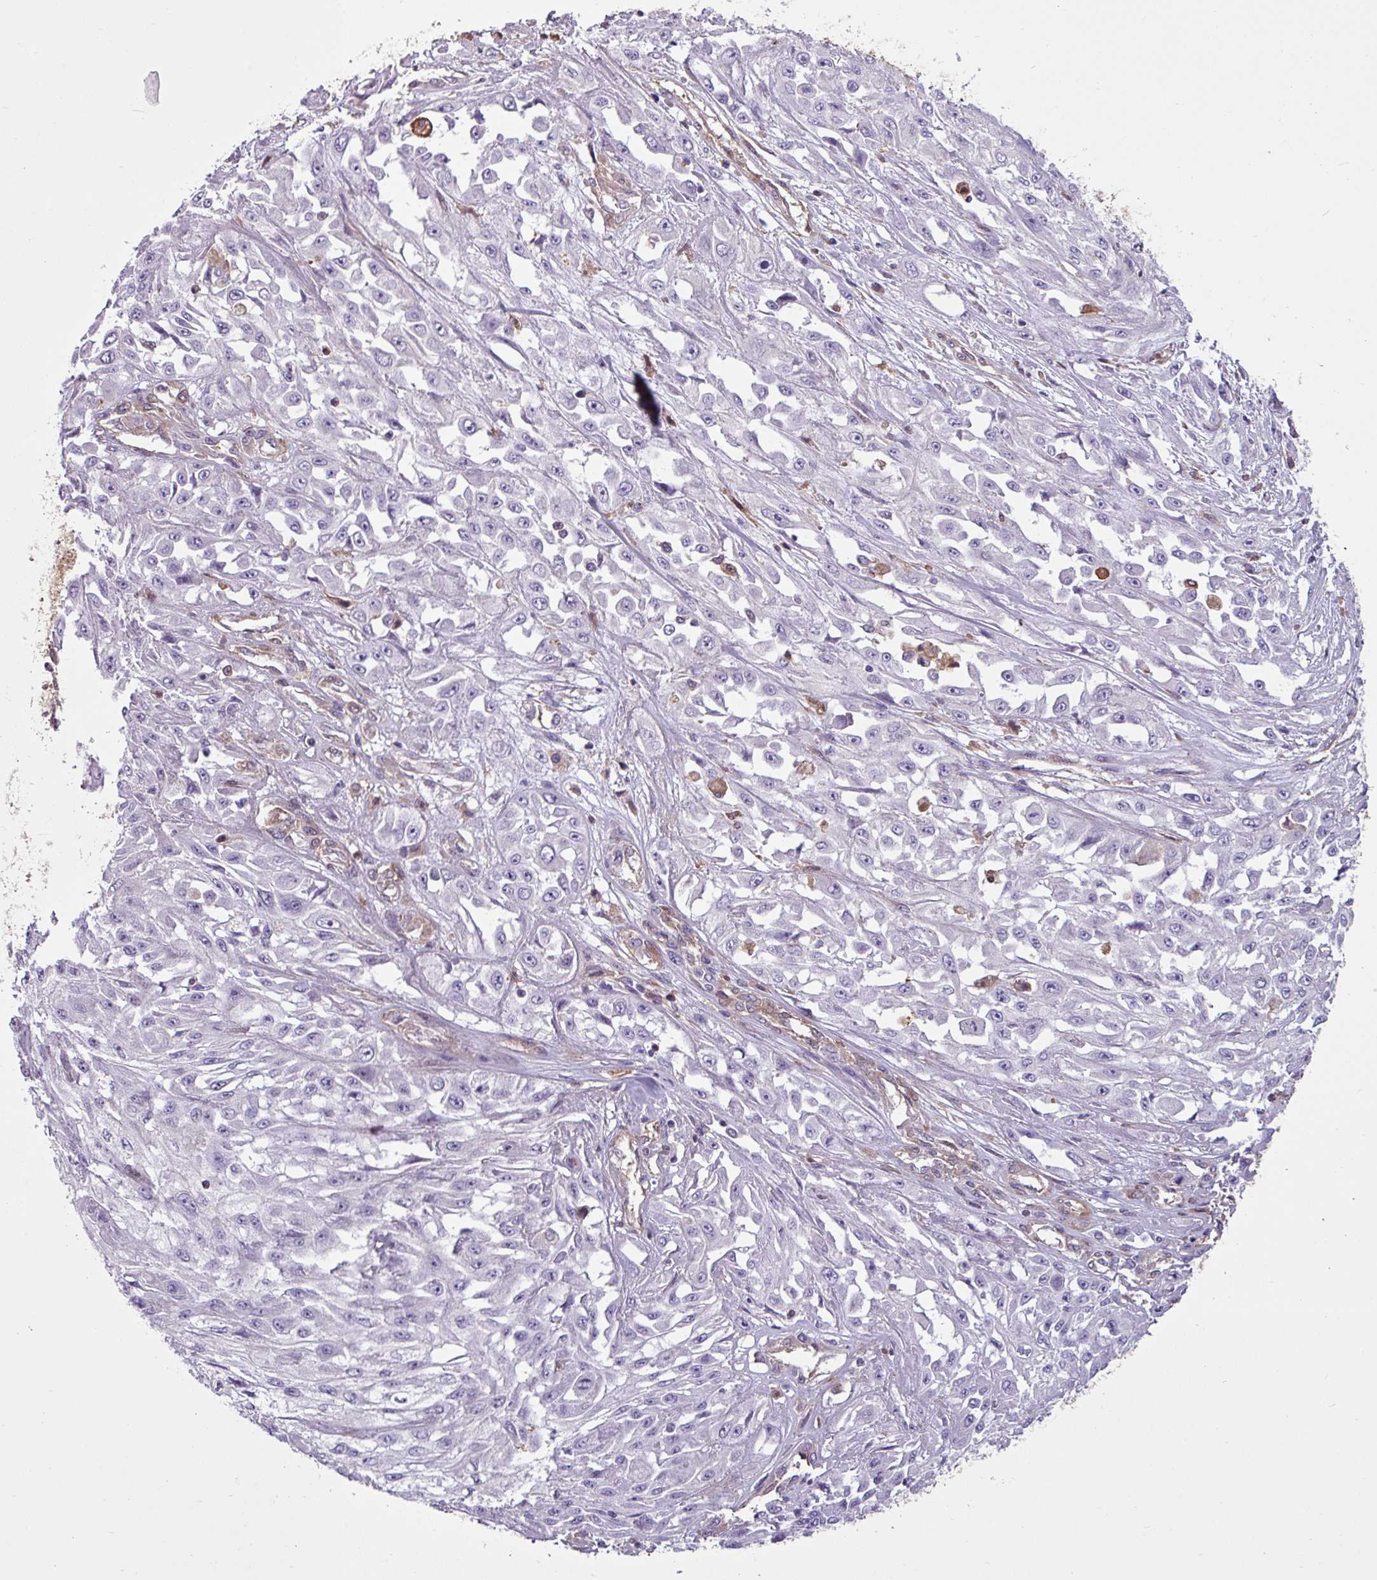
{"staining": {"intensity": "negative", "quantity": "none", "location": "none"}, "tissue": "skin cancer", "cell_type": "Tumor cells", "image_type": "cancer", "snomed": [{"axis": "morphology", "description": "Squamous cell carcinoma, NOS"}, {"axis": "morphology", "description": "Squamous cell carcinoma, metastatic, NOS"}, {"axis": "topography", "description": "Skin"}, {"axis": "topography", "description": "Lymph node"}], "caption": "Immunohistochemistry micrograph of human squamous cell carcinoma (skin) stained for a protein (brown), which demonstrates no expression in tumor cells.", "gene": "SH3BGRL", "patient": {"sex": "male", "age": 75}}